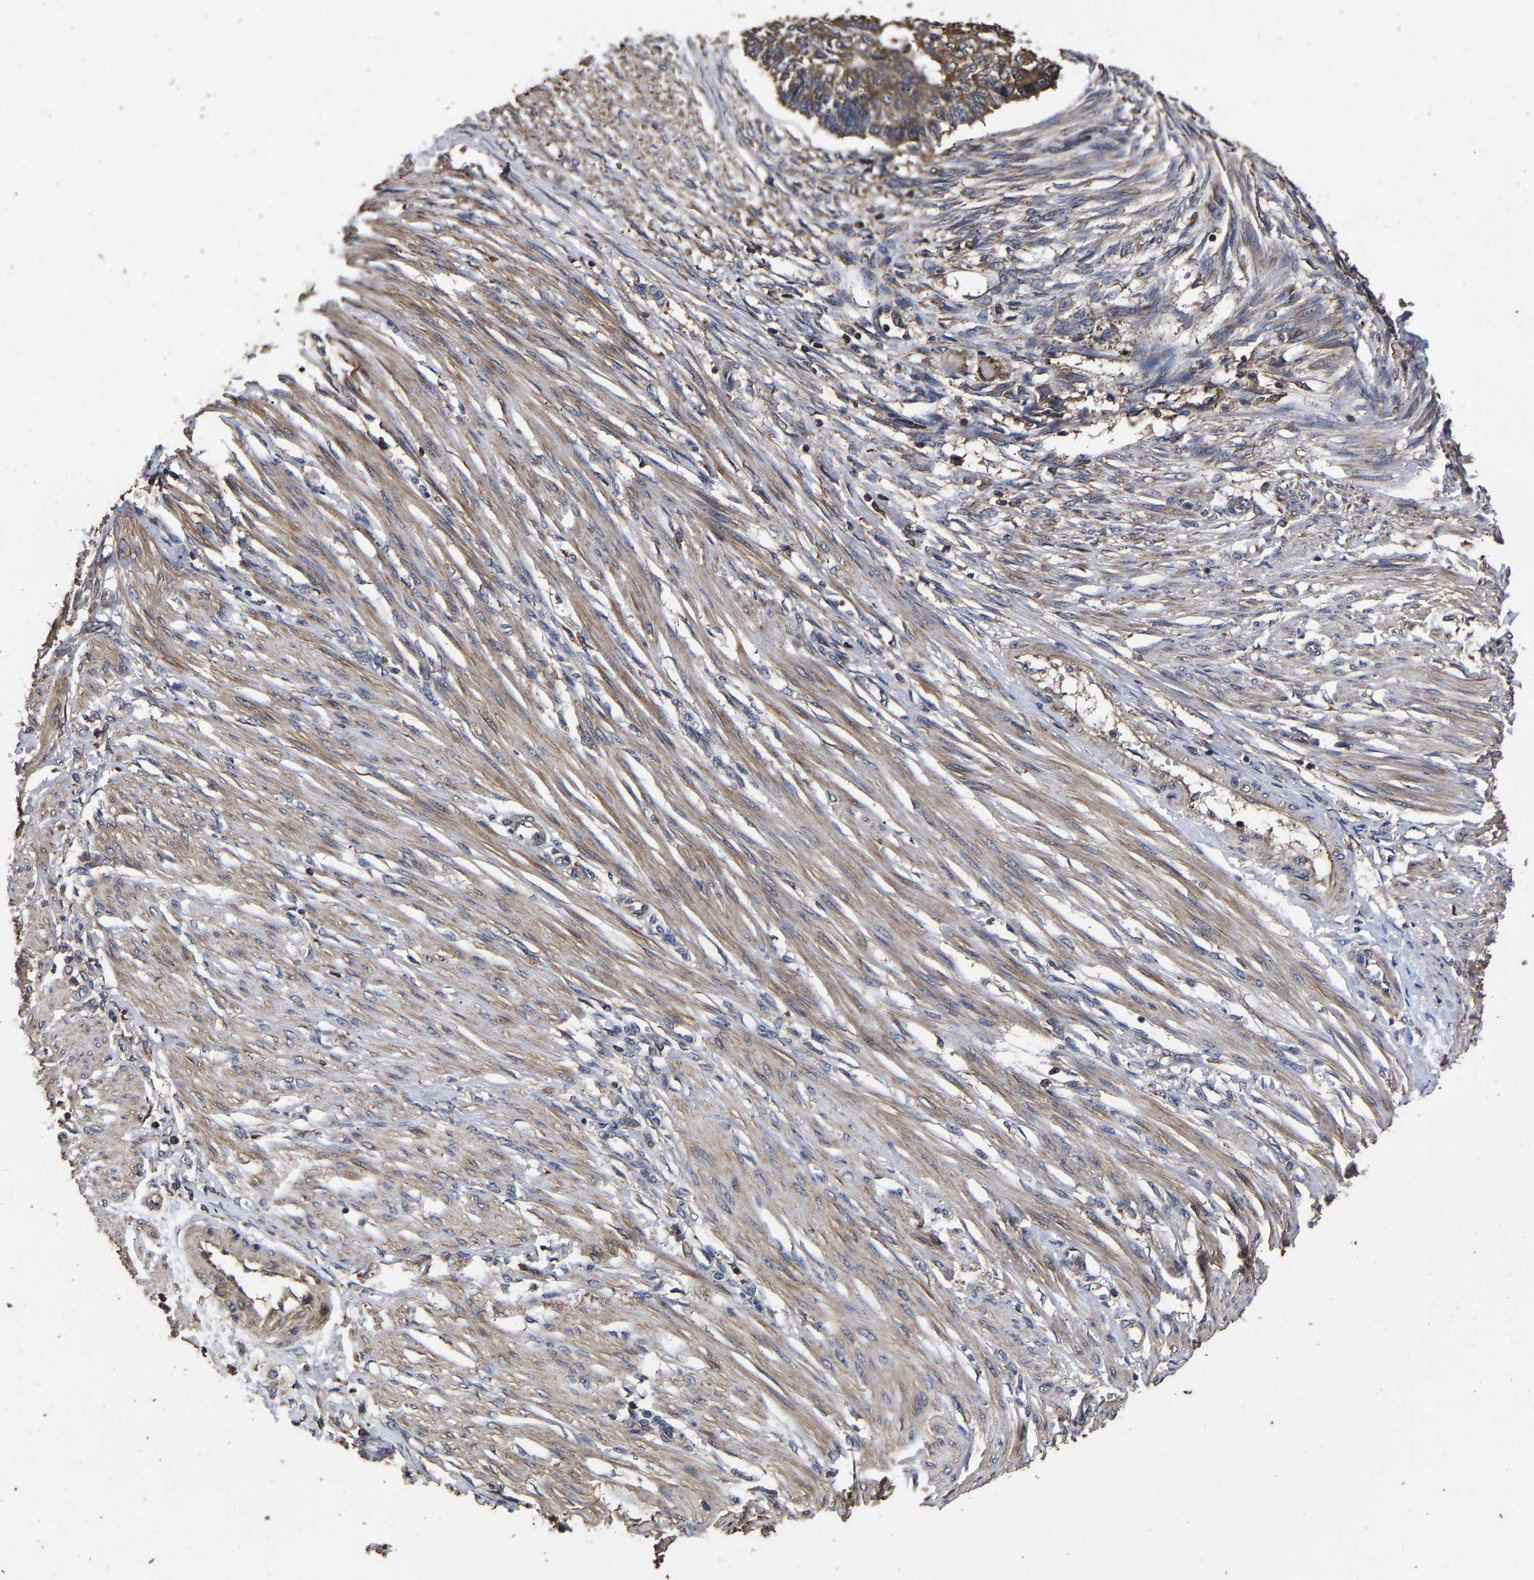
{"staining": {"intensity": "moderate", "quantity": ">75%", "location": "cytoplasmic/membranous"}, "tissue": "endometrial cancer", "cell_type": "Tumor cells", "image_type": "cancer", "snomed": [{"axis": "morphology", "description": "Adenocarcinoma, NOS"}, {"axis": "topography", "description": "Endometrium"}], "caption": "Immunohistochemistry of adenocarcinoma (endometrial) displays medium levels of moderate cytoplasmic/membranous expression in about >75% of tumor cells. The protein of interest is shown in brown color, while the nuclei are stained blue.", "gene": "ITCH", "patient": {"sex": "female", "age": 32}}